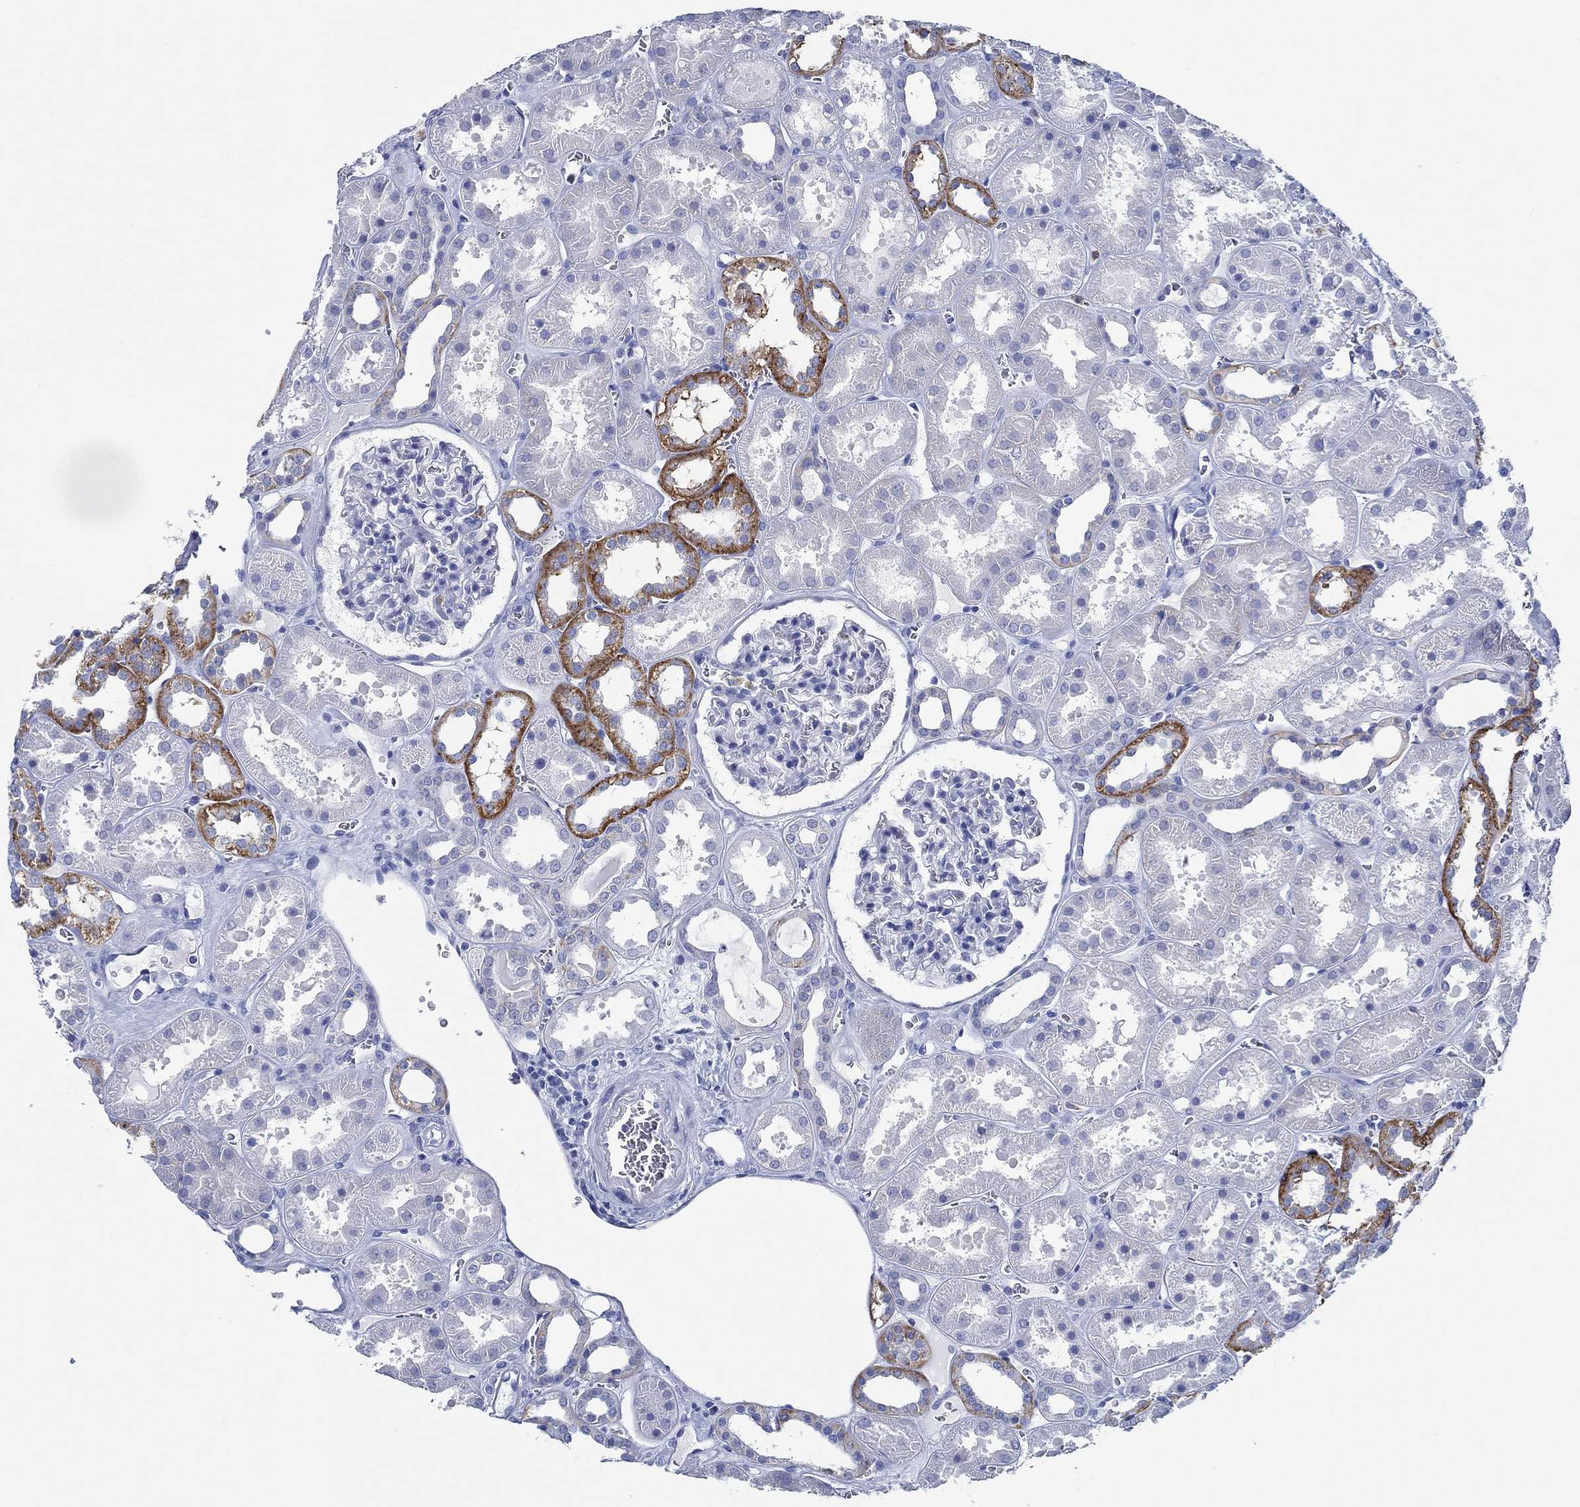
{"staining": {"intensity": "negative", "quantity": "none", "location": "none"}, "tissue": "kidney", "cell_type": "Cells in glomeruli", "image_type": "normal", "snomed": [{"axis": "morphology", "description": "Normal tissue, NOS"}, {"axis": "topography", "description": "Kidney"}], "caption": "High magnification brightfield microscopy of benign kidney stained with DAB (3,3'-diaminobenzidine) (brown) and counterstained with hematoxylin (blue): cells in glomeruli show no significant positivity.", "gene": "ZNF671", "patient": {"sex": "female", "age": 41}}